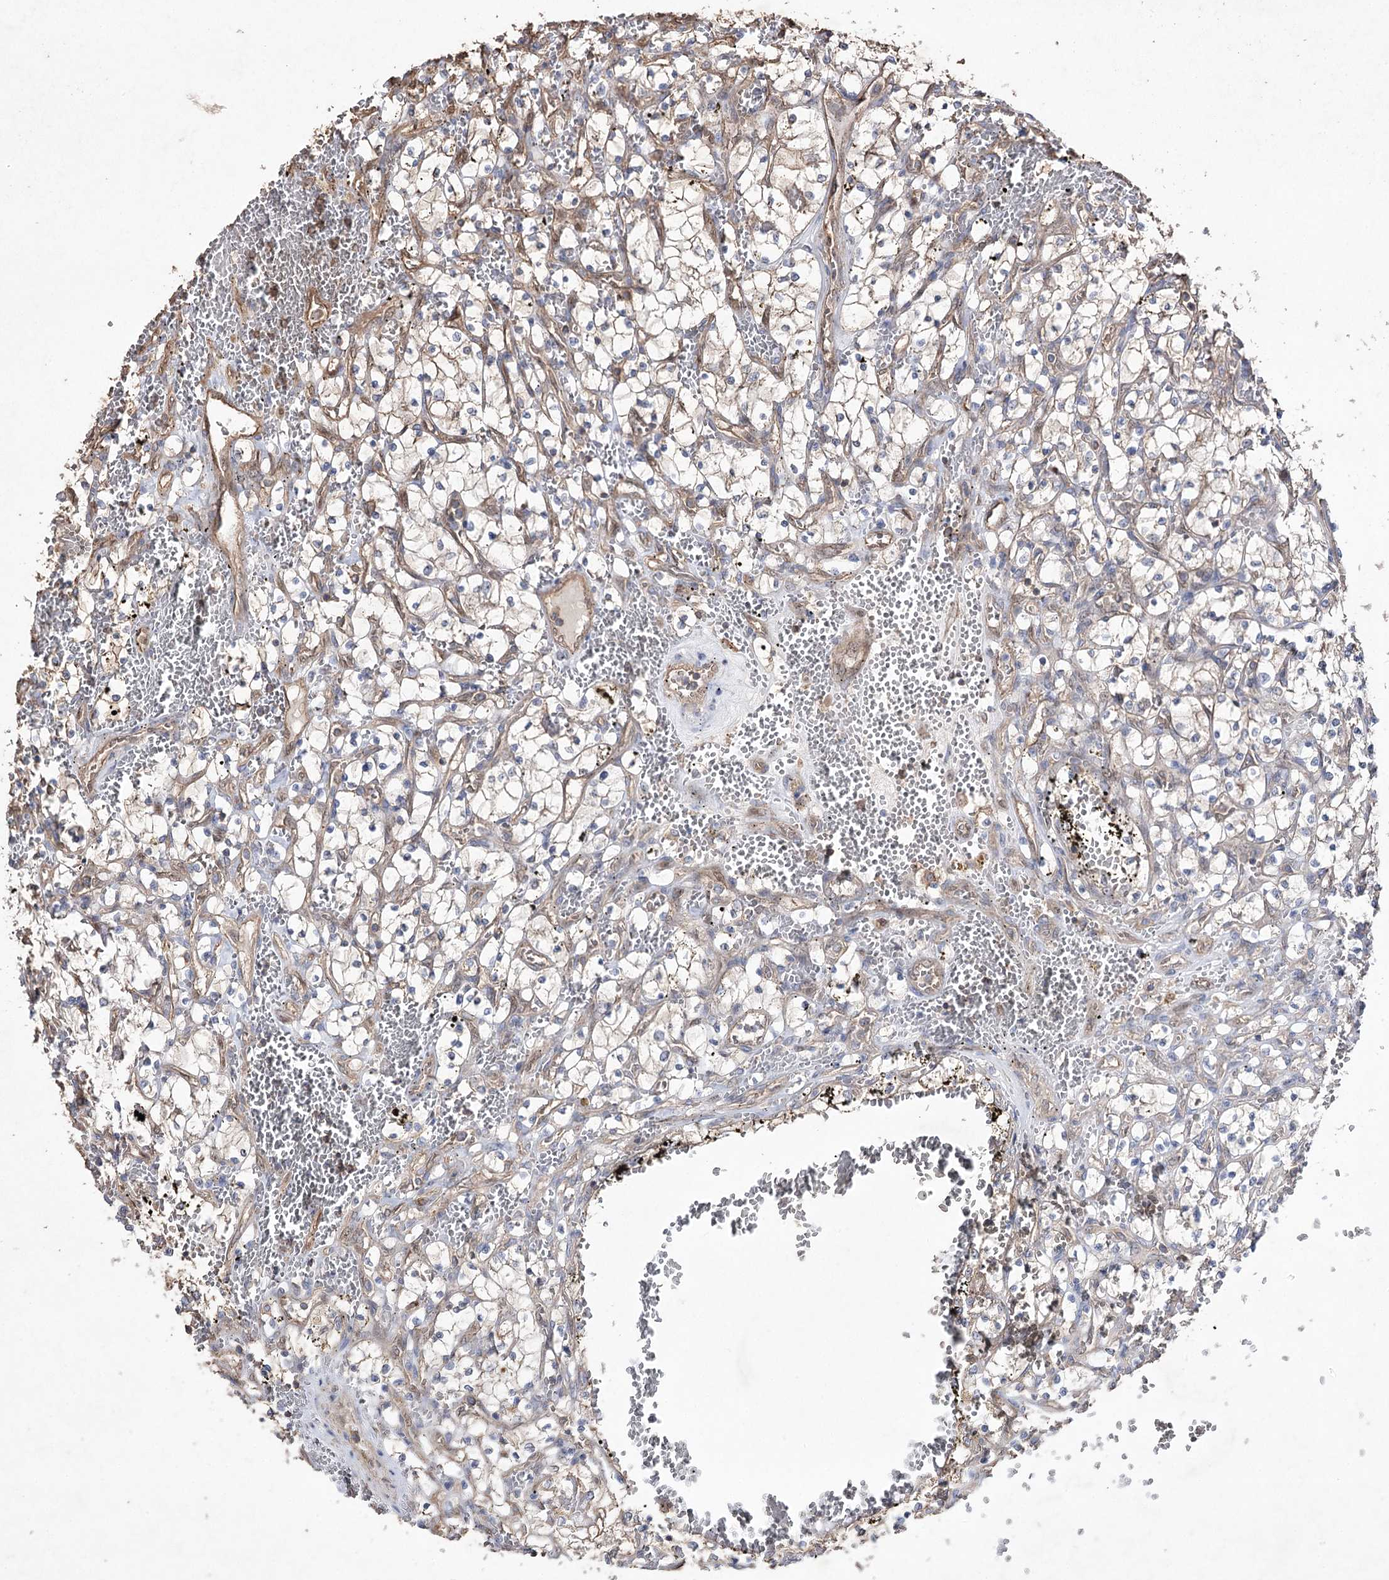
{"staining": {"intensity": "weak", "quantity": "<25%", "location": "cytoplasmic/membranous"}, "tissue": "renal cancer", "cell_type": "Tumor cells", "image_type": "cancer", "snomed": [{"axis": "morphology", "description": "Adenocarcinoma, NOS"}, {"axis": "topography", "description": "Kidney"}], "caption": "IHC of human renal cancer demonstrates no staining in tumor cells.", "gene": "FAM13B", "patient": {"sex": "female", "age": 69}}